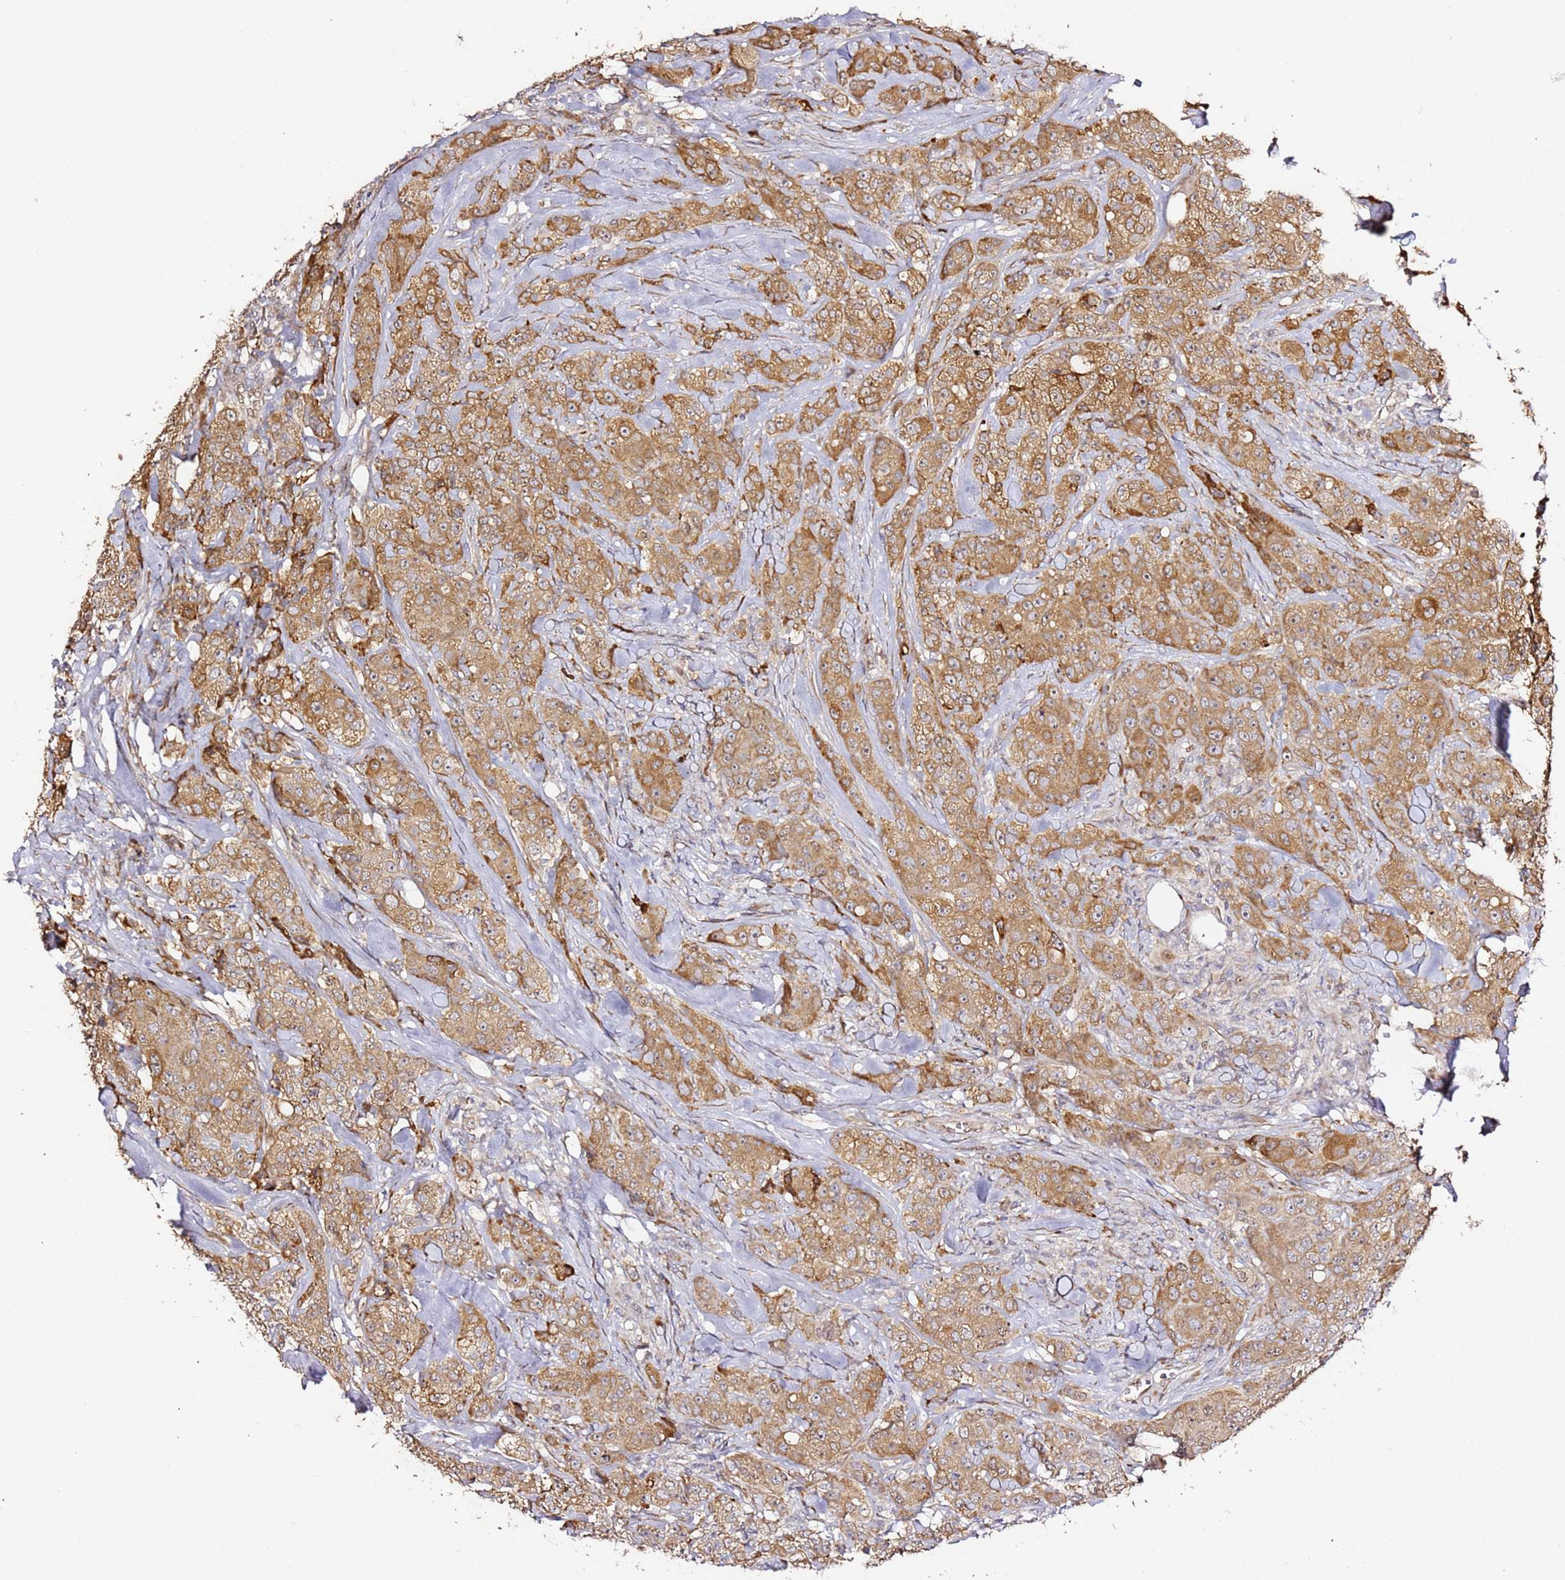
{"staining": {"intensity": "moderate", "quantity": ">75%", "location": "cytoplasmic/membranous"}, "tissue": "breast cancer", "cell_type": "Tumor cells", "image_type": "cancer", "snomed": [{"axis": "morphology", "description": "Duct carcinoma"}, {"axis": "topography", "description": "Breast"}], "caption": "Immunohistochemical staining of invasive ductal carcinoma (breast) displays medium levels of moderate cytoplasmic/membranous protein expression in approximately >75% of tumor cells. Nuclei are stained in blue.", "gene": "HSD17B7", "patient": {"sex": "female", "age": 43}}